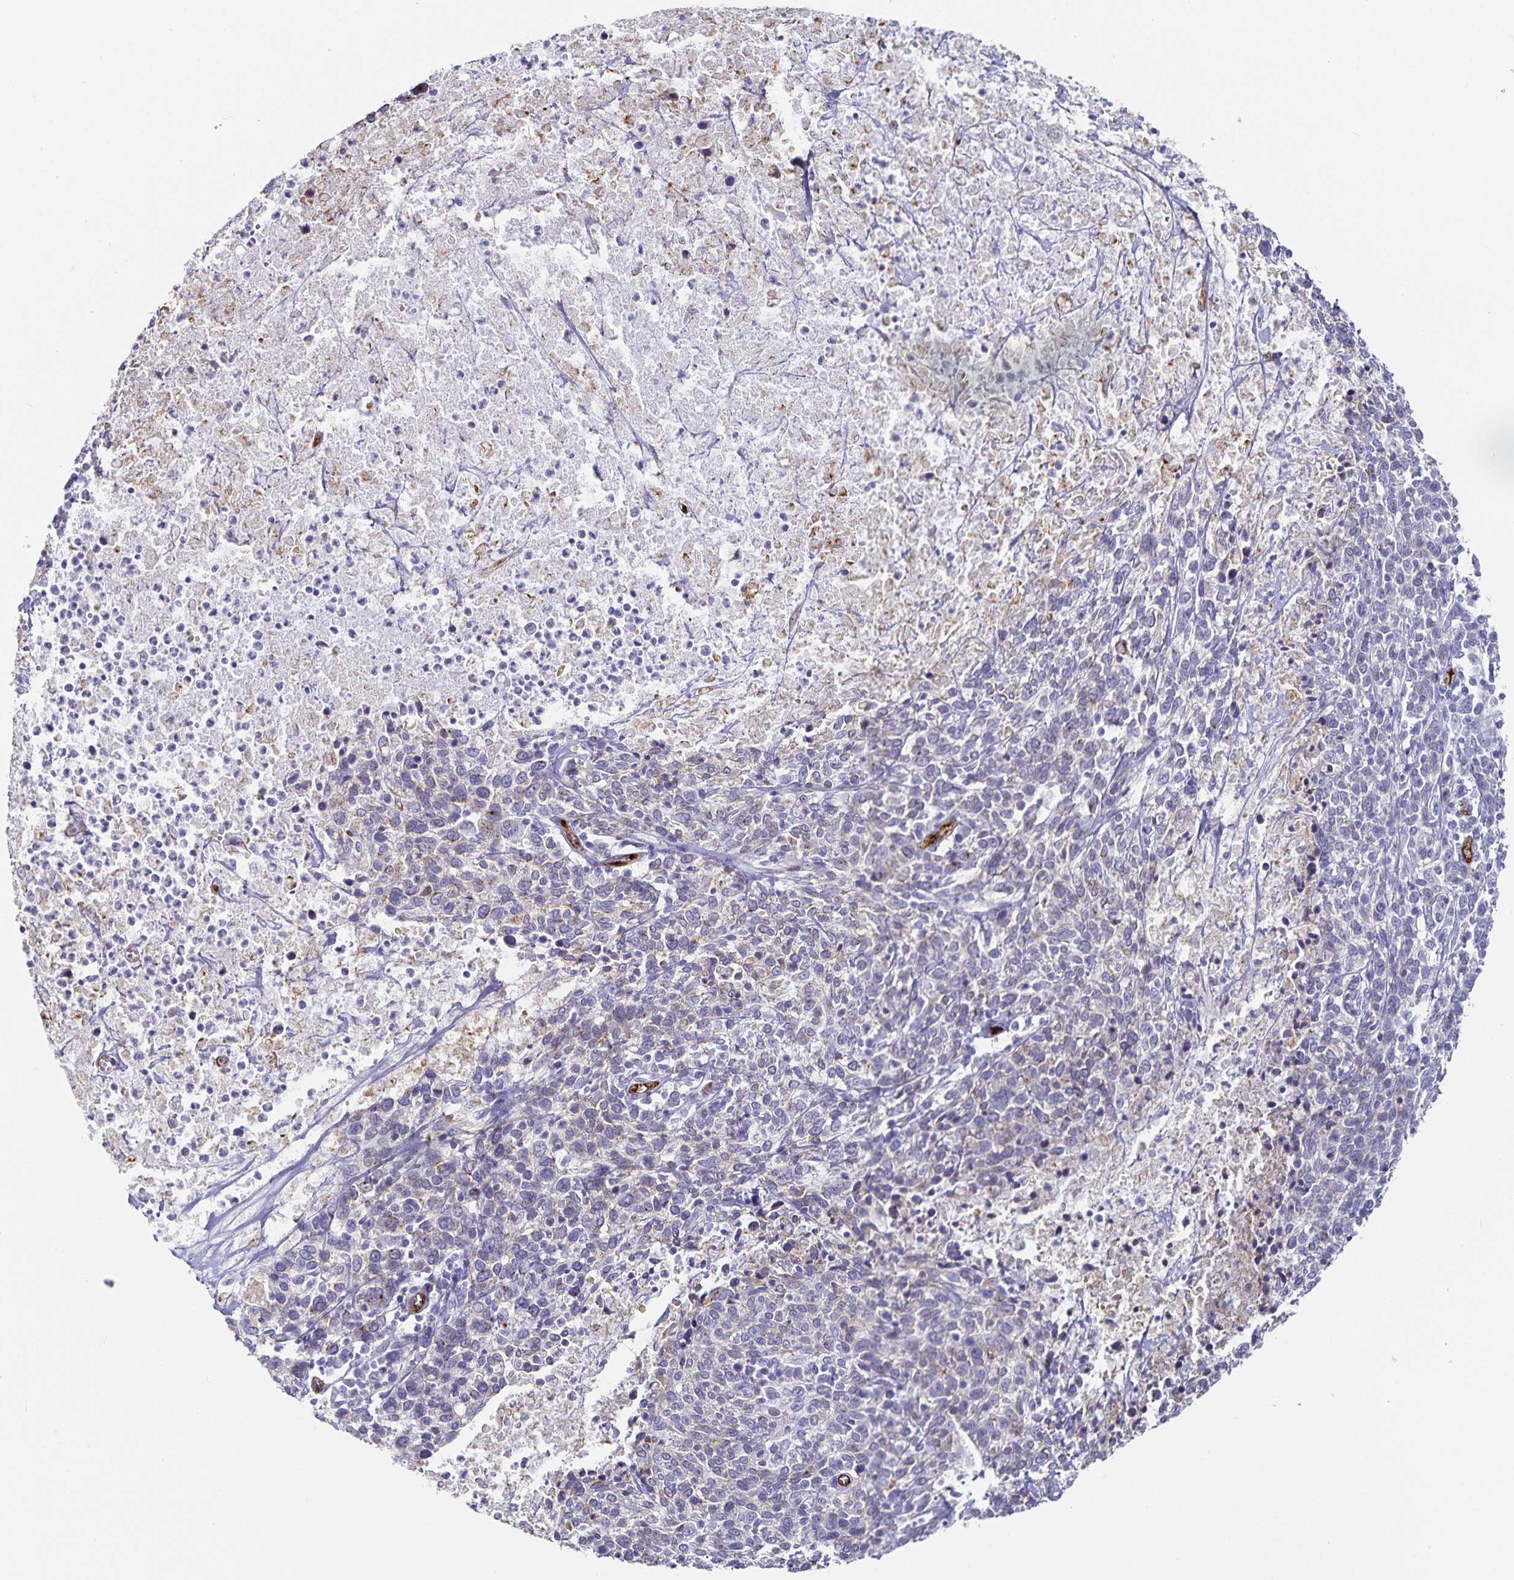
{"staining": {"intensity": "negative", "quantity": "none", "location": "none"}, "tissue": "cervical cancer", "cell_type": "Tumor cells", "image_type": "cancer", "snomed": [{"axis": "morphology", "description": "Squamous cell carcinoma, NOS"}, {"axis": "topography", "description": "Cervix"}], "caption": "A photomicrograph of human squamous cell carcinoma (cervical) is negative for staining in tumor cells. Nuclei are stained in blue.", "gene": "PODXL", "patient": {"sex": "female", "age": 46}}